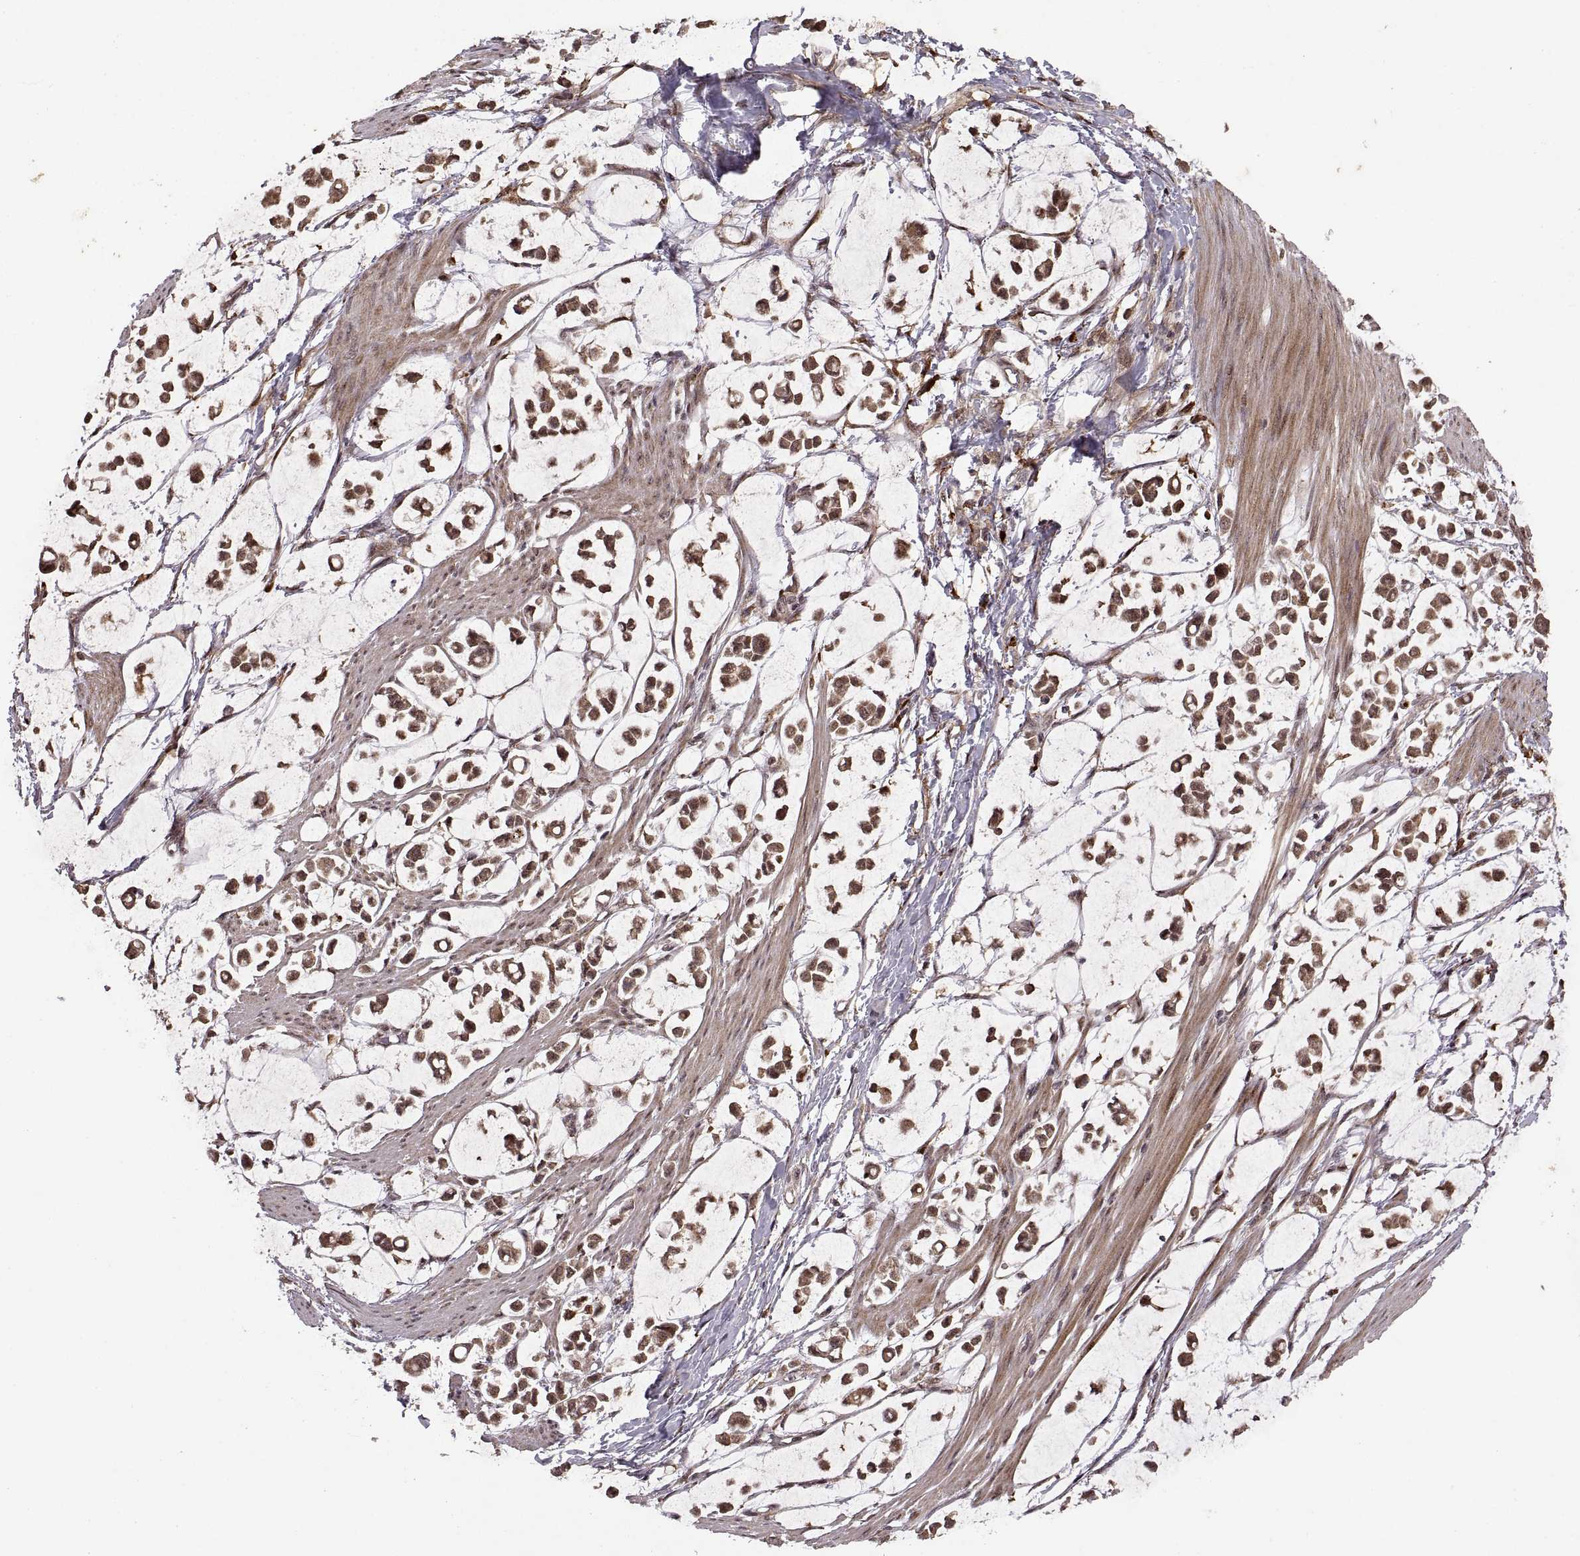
{"staining": {"intensity": "moderate", "quantity": ">75%", "location": "cytoplasmic/membranous"}, "tissue": "stomach cancer", "cell_type": "Tumor cells", "image_type": "cancer", "snomed": [{"axis": "morphology", "description": "Adenocarcinoma, NOS"}, {"axis": "topography", "description": "Stomach"}], "caption": "A micrograph of human stomach cancer (adenocarcinoma) stained for a protein displays moderate cytoplasmic/membranous brown staining in tumor cells.", "gene": "PTOV1", "patient": {"sex": "male", "age": 82}}